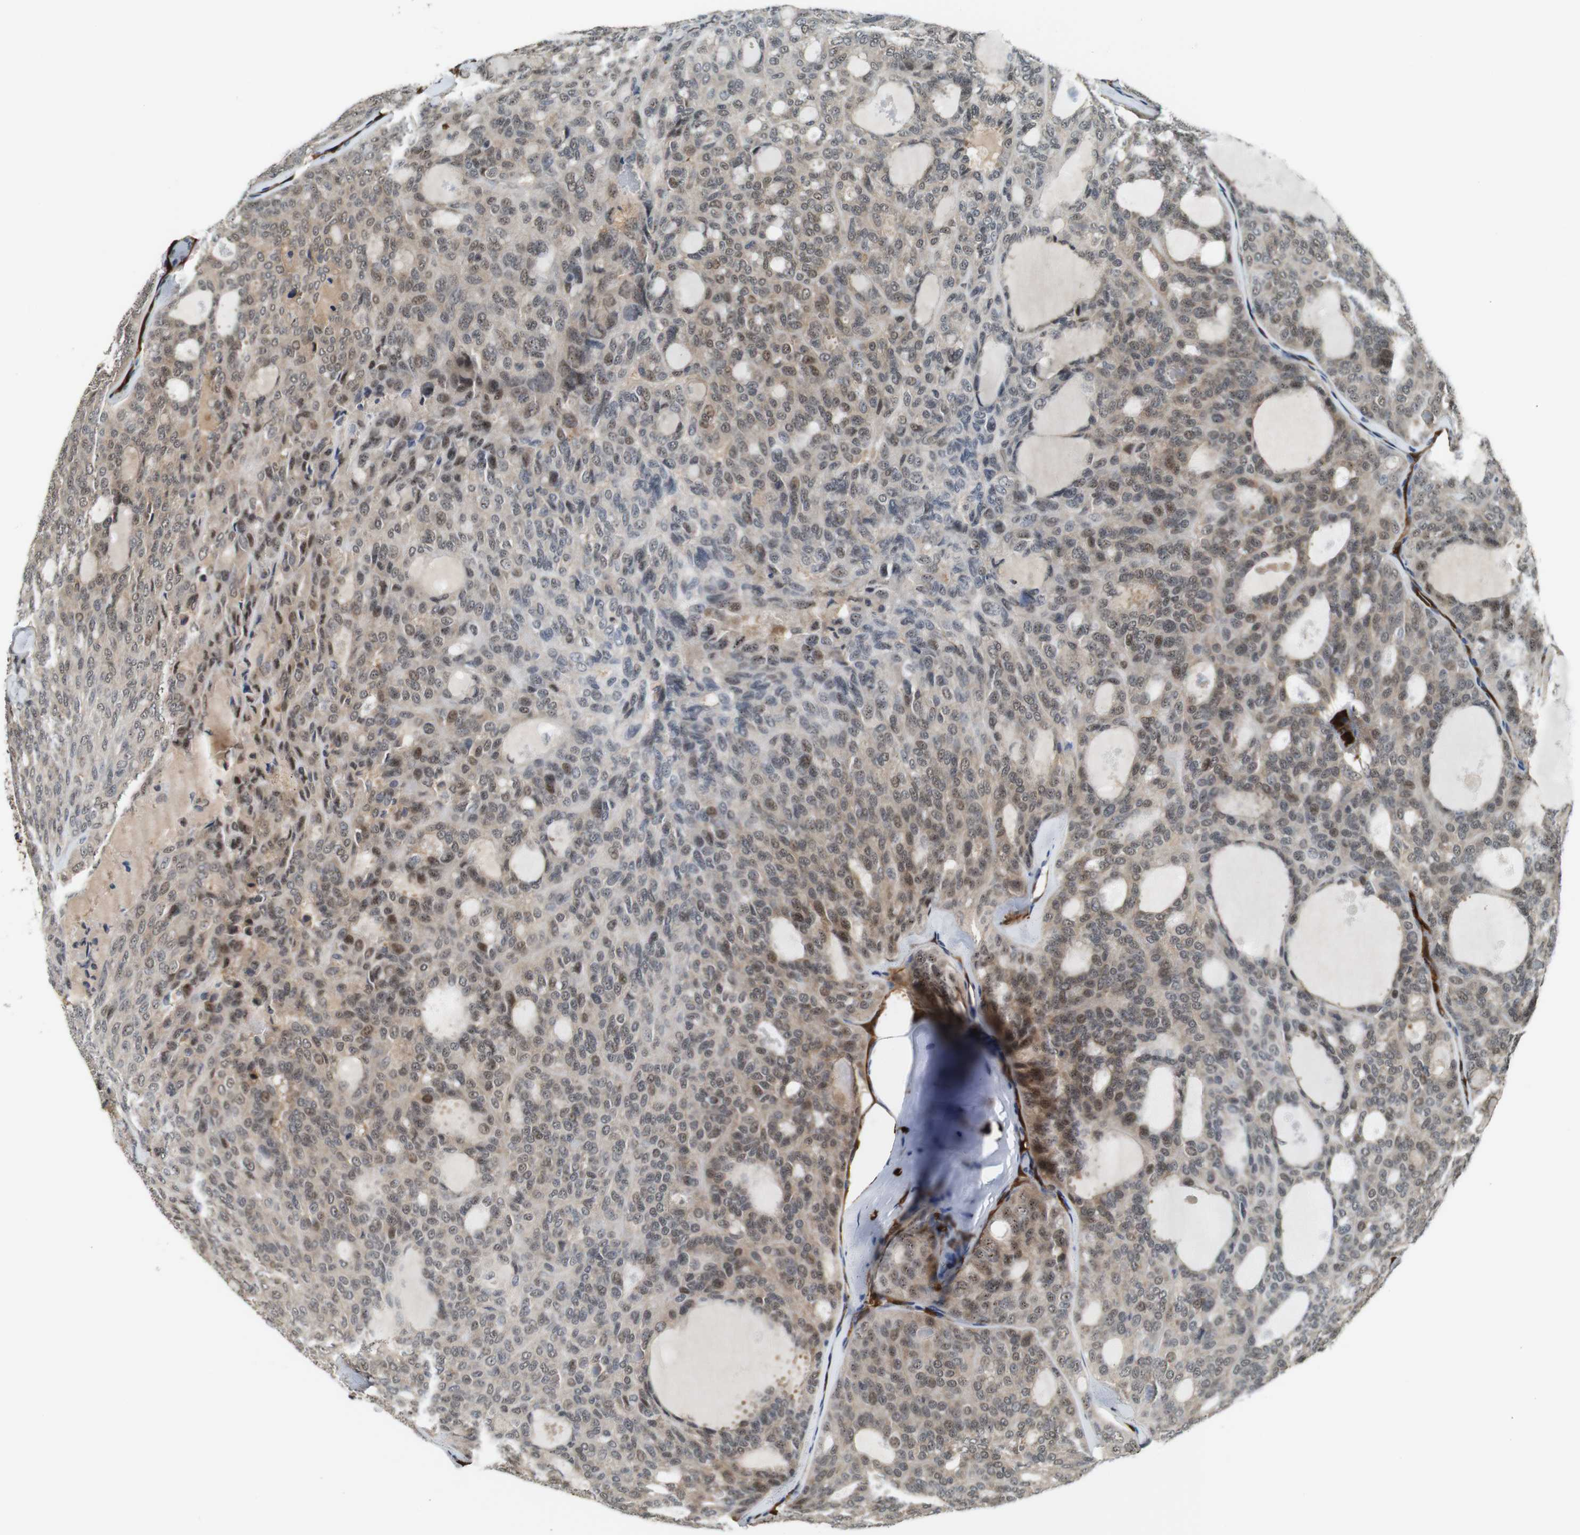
{"staining": {"intensity": "weak", "quantity": ">75%", "location": "cytoplasmic/membranous,nuclear"}, "tissue": "thyroid cancer", "cell_type": "Tumor cells", "image_type": "cancer", "snomed": [{"axis": "morphology", "description": "Follicular adenoma carcinoma, NOS"}, {"axis": "topography", "description": "Thyroid gland"}], "caption": "Human thyroid cancer stained with a protein marker exhibits weak staining in tumor cells.", "gene": "LXN", "patient": {"sex": "male", "age": 75}}